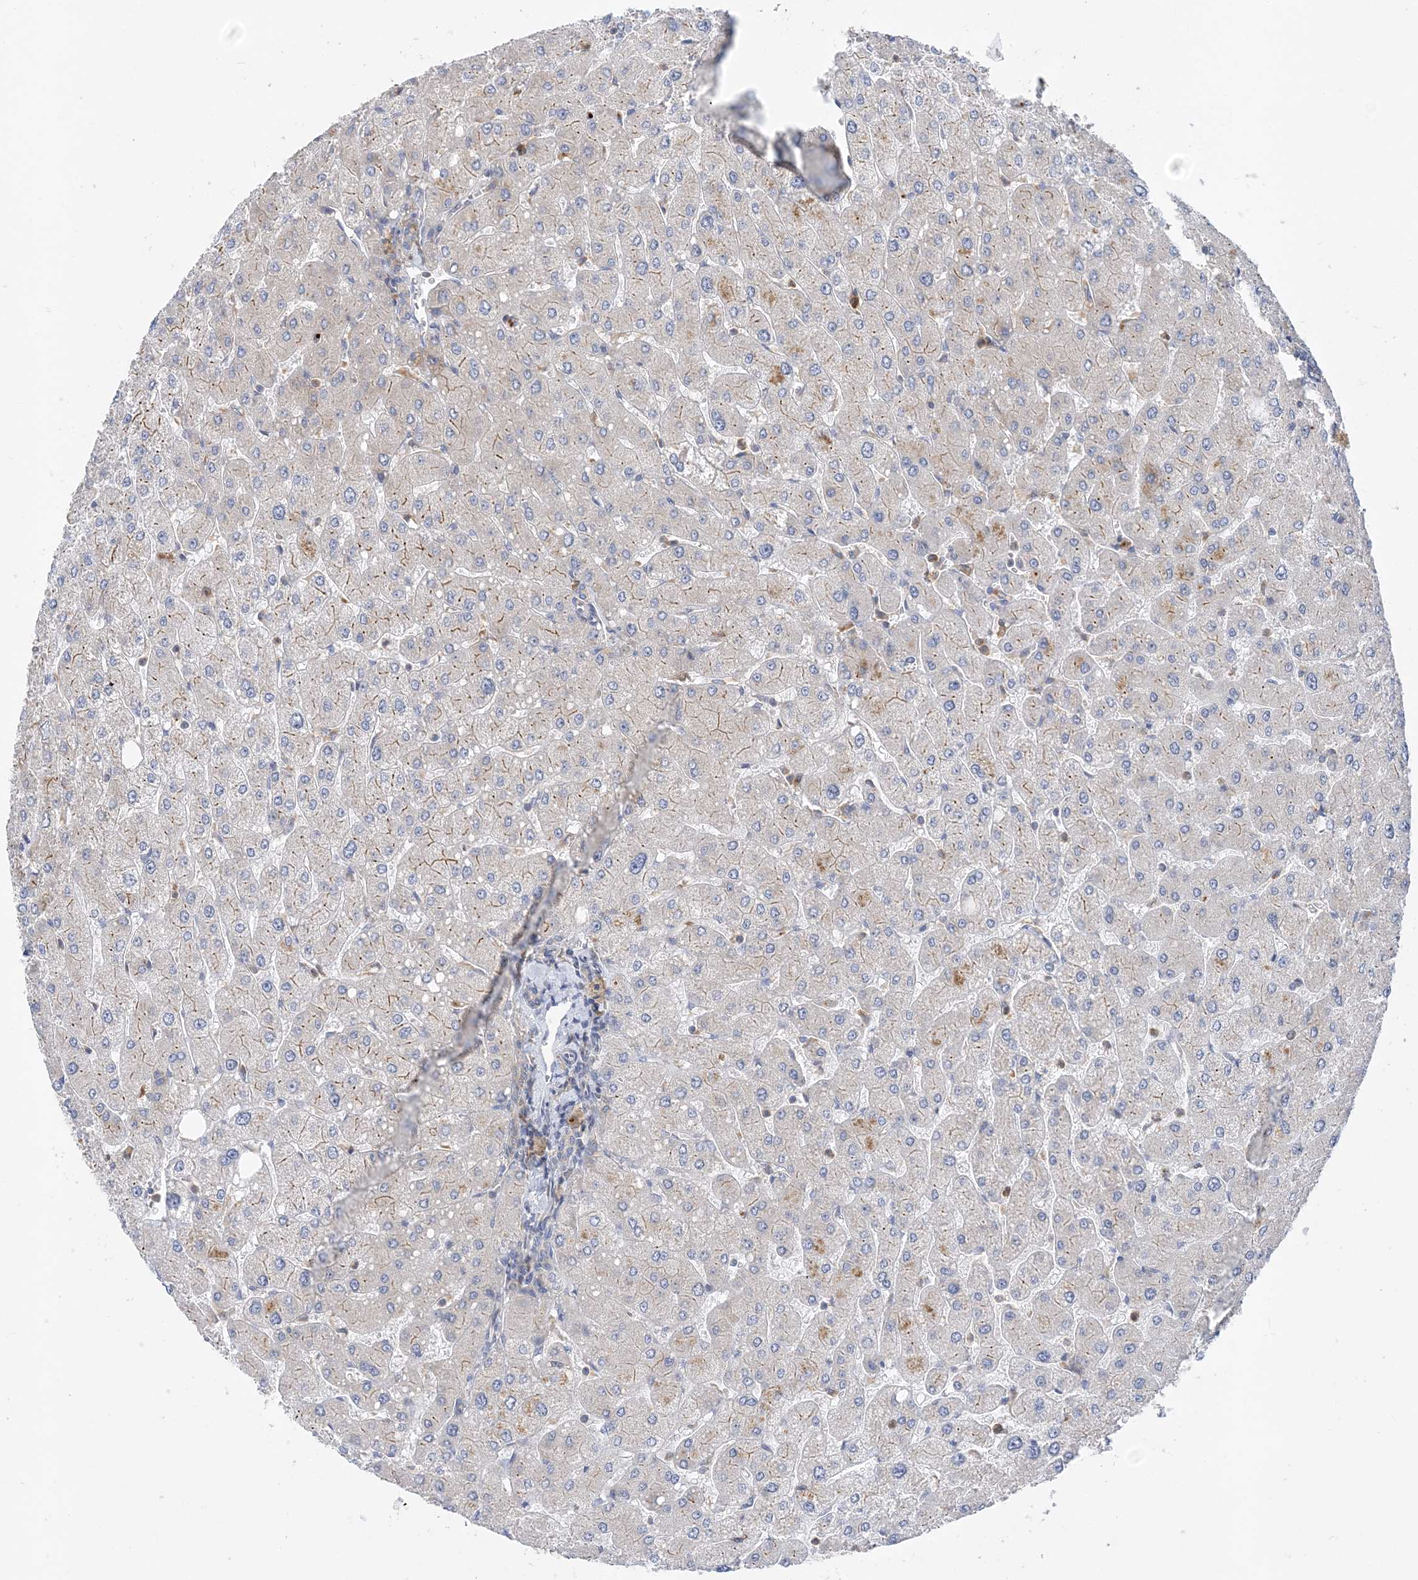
{"staining": {"intensity": "weak", "quantity": "25%-75%", "location": "cytoplasmic/membranous"}, "tissue": "liver", "cell_type": "Cholangiocytes", "image_type": "normal", "snomed": [{"axis": "morphology", "description": "Normal tissue, NOS"}, {"axis": "topography", "description": "Liver"}], "caption": "An immunohistochemistry histopathology image of normal tissue is shown. Protein staining in brown highlights weak cytoplasmic/membranous positivity in liver within cholangiocytes. The staining was performed using DAB, with brown indicating positive protein expression. Nuclei are stained blue with hematoxylin.", "gene": "LARP4B", "patient": {"sex": "male", "age": 55}}